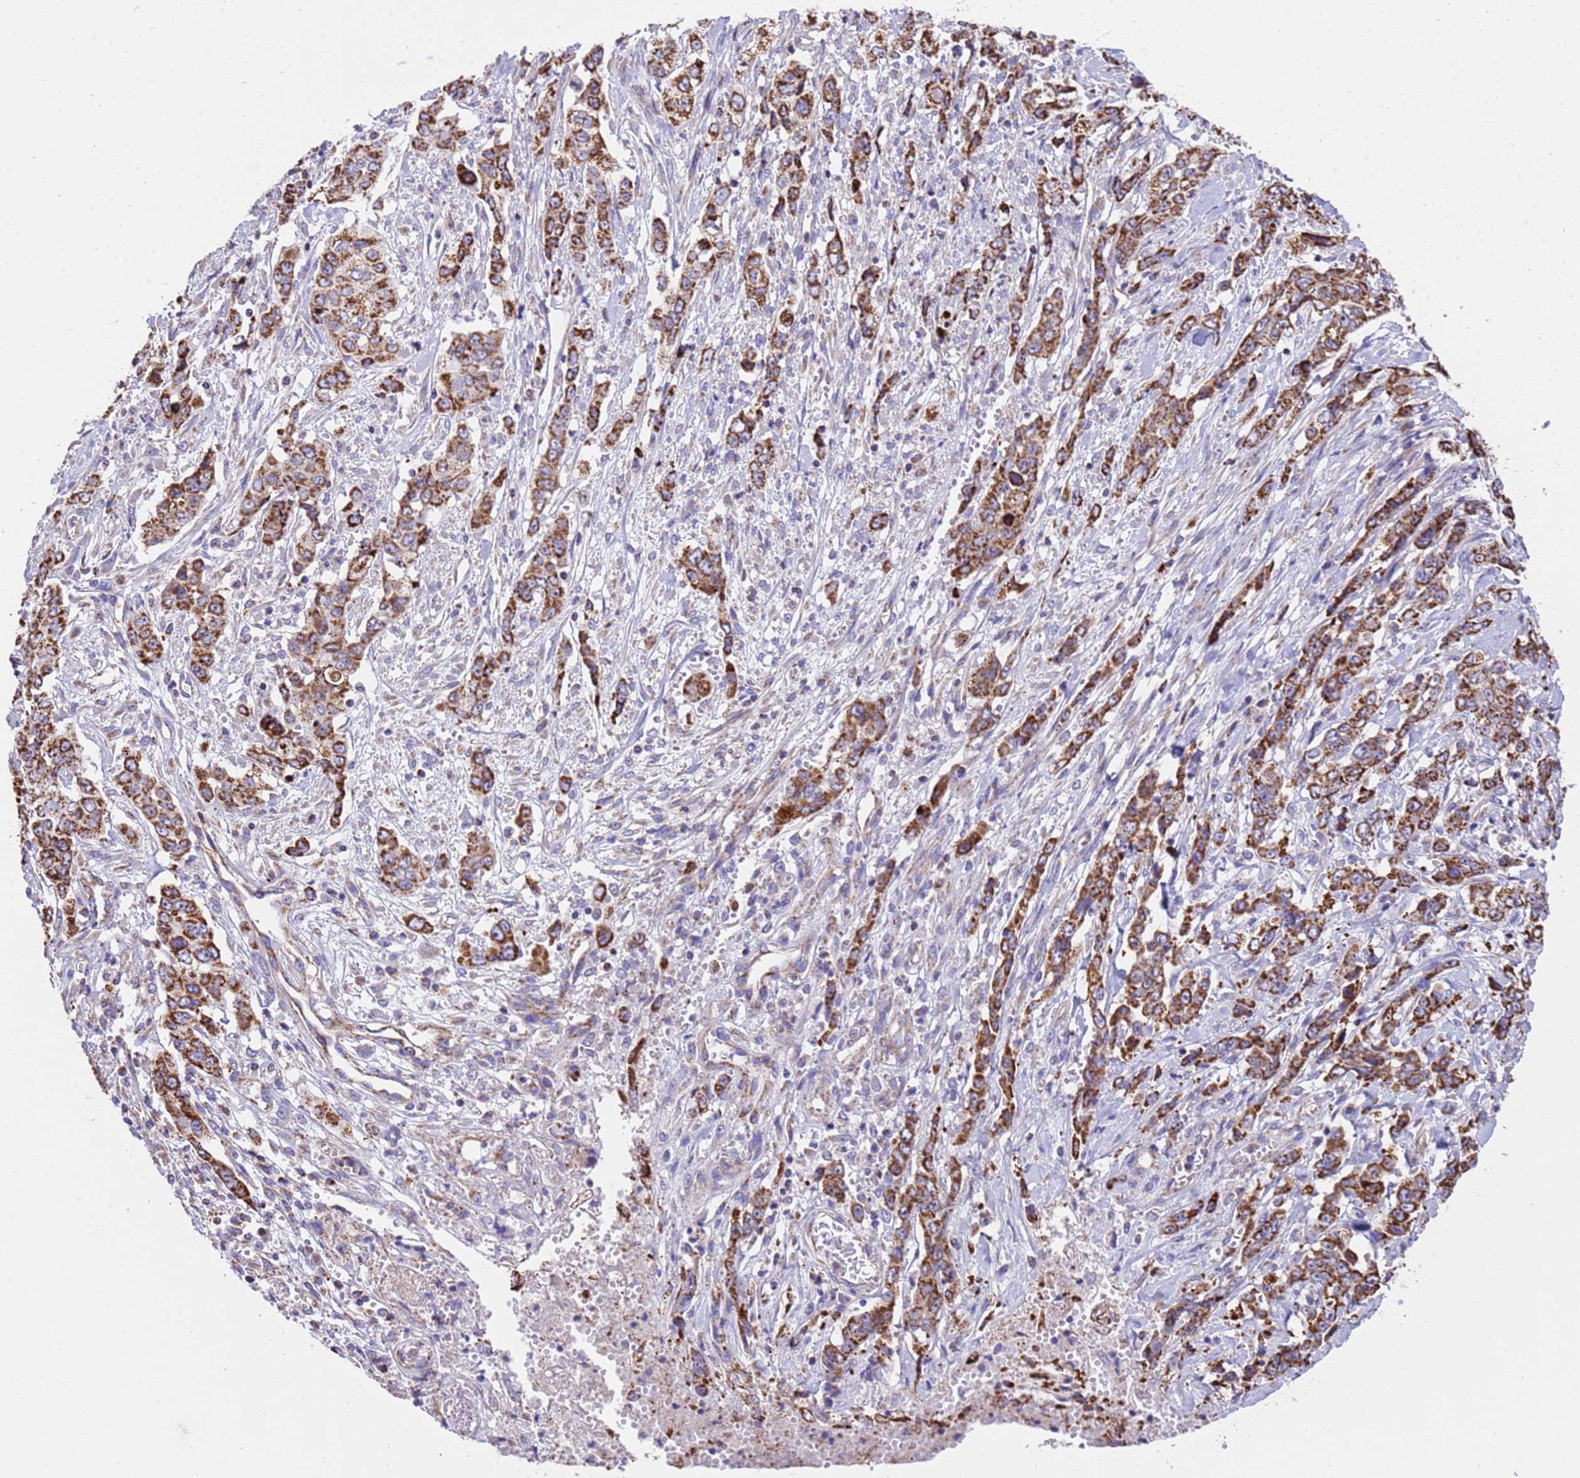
{"staining": {"intensity": "strong", "quantity": ">75%", "location": "cytoplasmic/membranous"}, "tissue": "stomach cancer", "cell_type": "Tumor cells", "image_type": "cancer", "snomed": [{"axis": "morphology", "description": "Normal tissue, NOS"}, {"axis": "morphology", "description": "Adenocarcinoma, NOS"}, {"axis": "topography", "description": "Stomach"}], "caption": "This photomicrograph demonstrates immunohistochemistry staining of stomach adenocarcinoma, with high strong cytoplasmic/membranous staining in about >75% of tumor cells.", "gene": "RNF165", "patient": {"sex": "female", "age": 64}}